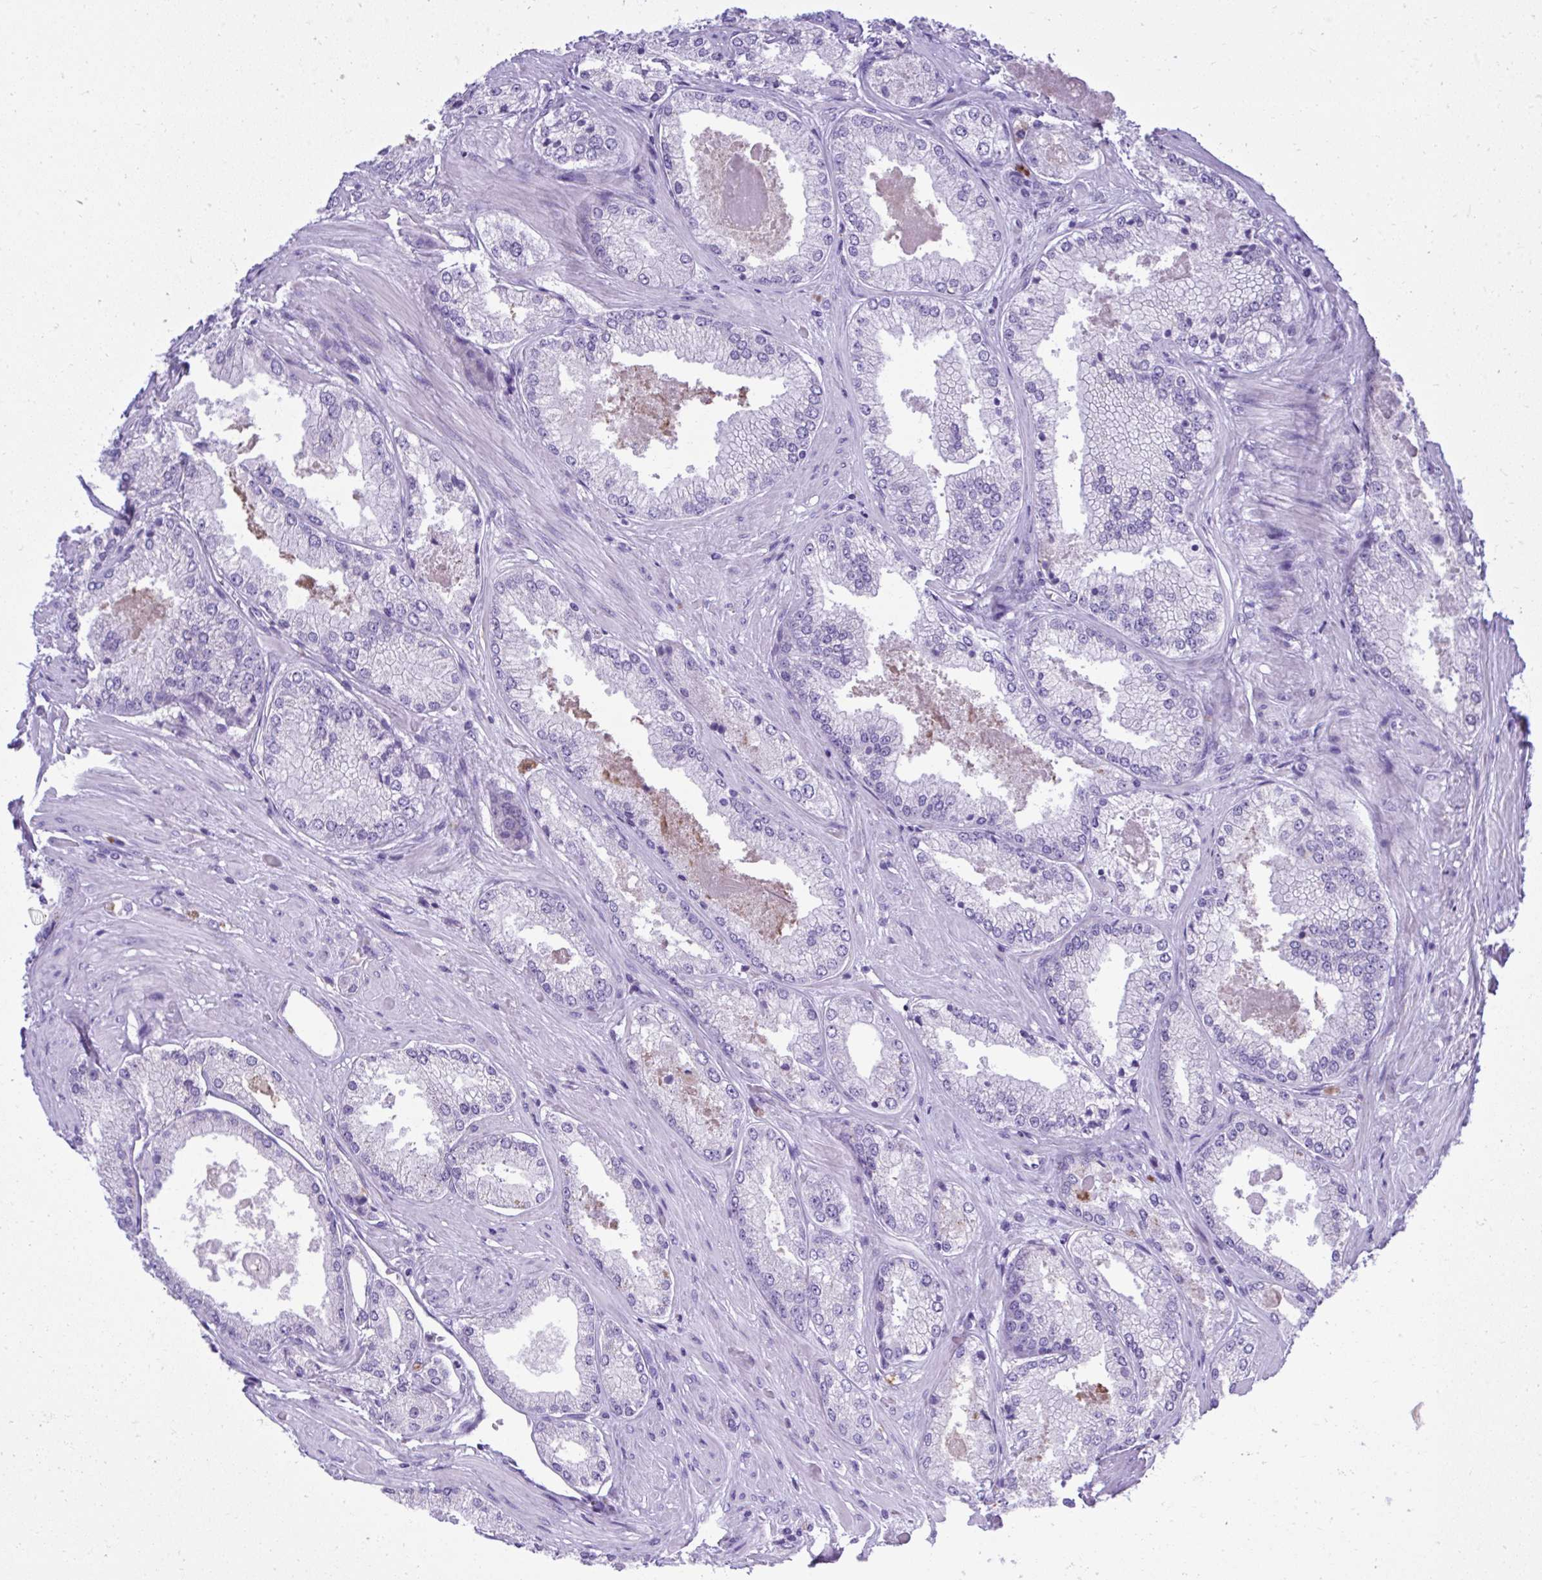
{"staining": {"intensity": "negative", "quantity": "none", "location": "none"}, "tissue": "prostate cancer", "cell_type": "Tumor cells", "image_type": "cancer", "snomed": [{"axis": "morphology", "description": "Adenocarcinoma, Low grade"}, {"axis": "topography", "description": "Prostate"}], "caption": "There is no significant expression in tumor cells of prostate cancer.", "gene": "ST6GALNAC3", "patient": {"sex": "male", "age": 68}}